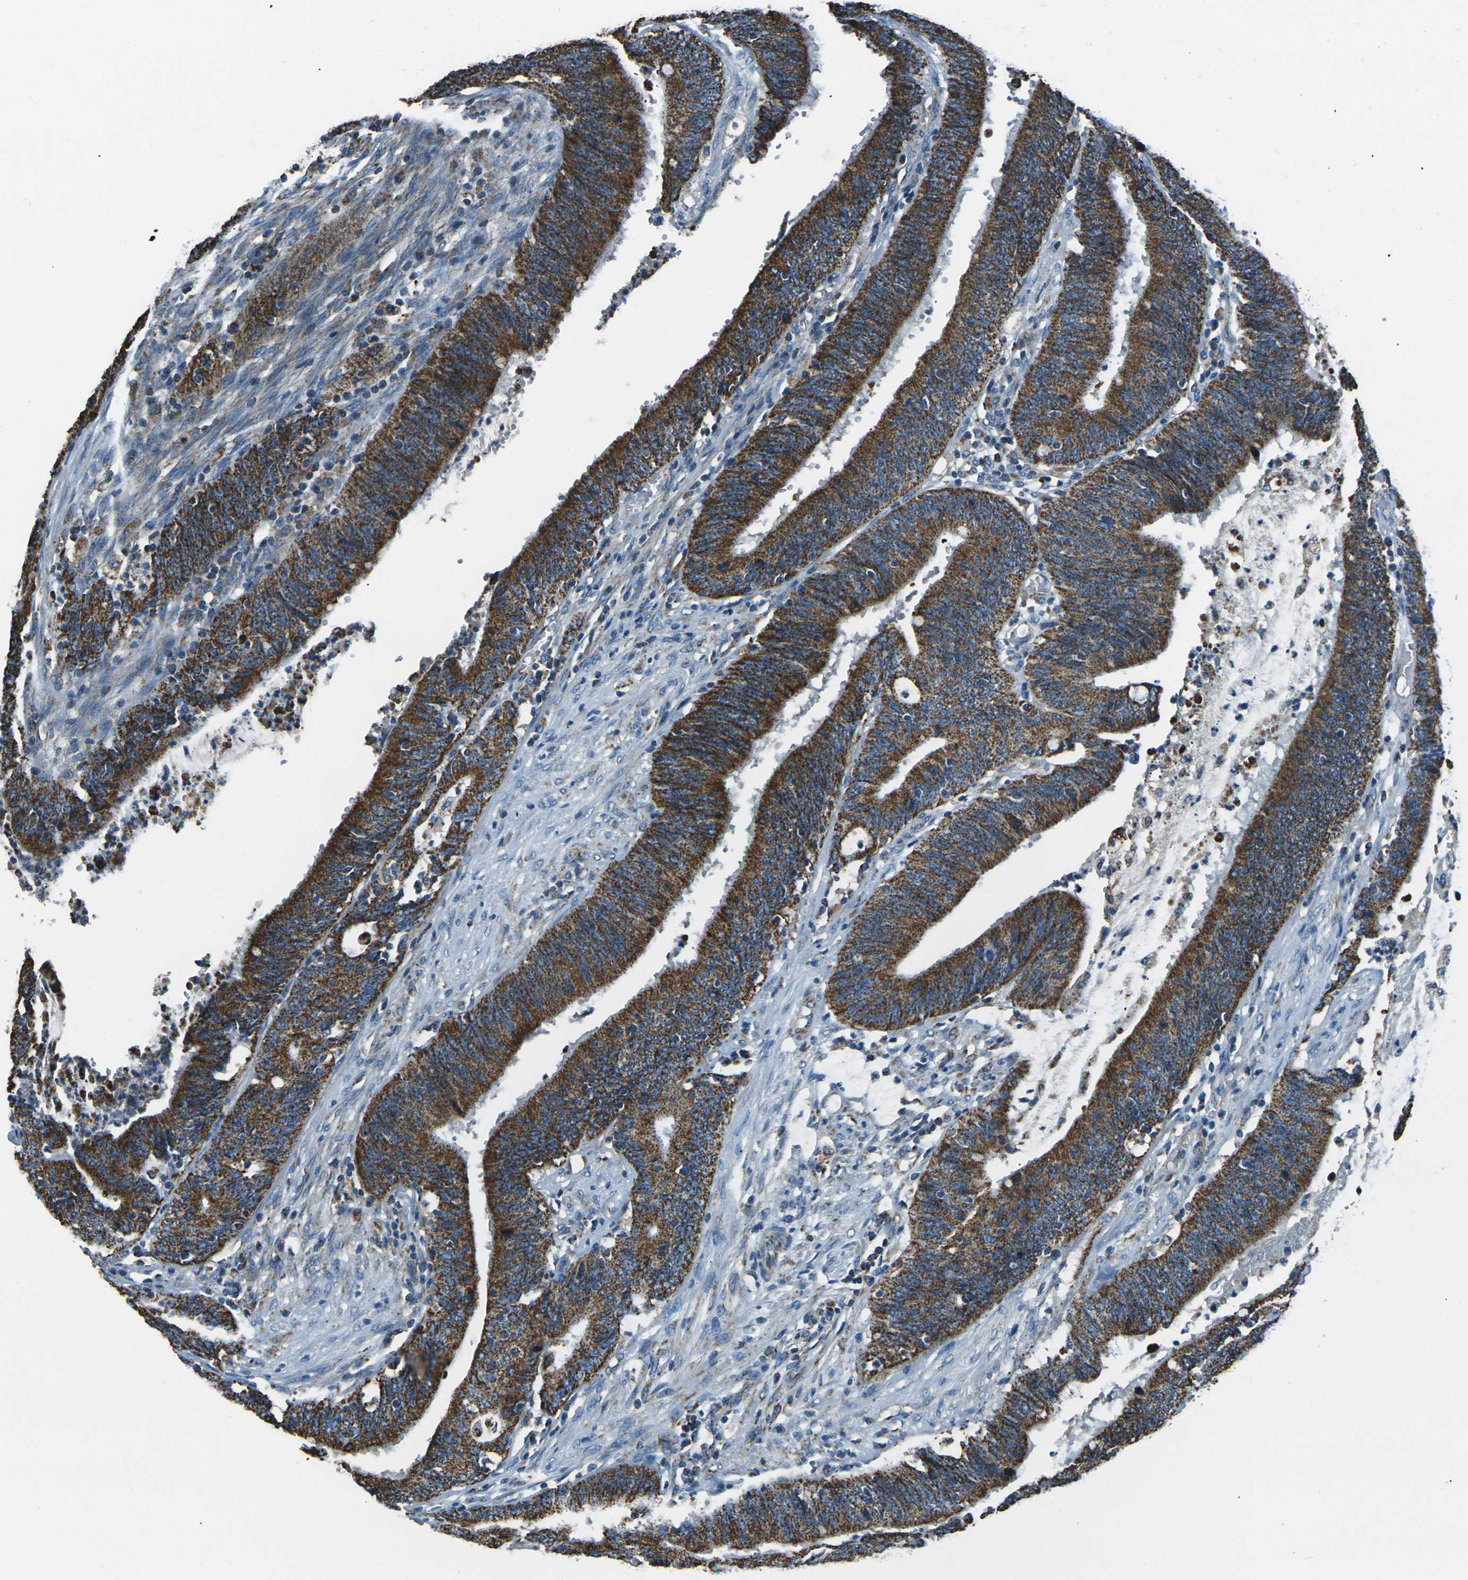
{"staining": {"intensity": "strong", "quantity": ">75%", "location": "cytoplasmic/membranous"}, "tissue": "colorectal cancer", "cell_type": "Tumor cells", "image_type": "cancer", "snomed": [{"axis": "morphology", "description": "Adenocarcinoma, NOS"}, {"axis": "topography", "description": "Rectum"}], "caption": "A high amount of strong cytoplasmic/membranous positivity is appreciated in approximately >75% of tumor cells in colorectal cancer tissue. (IHC, brightfield microscopy, high magnification).", "gene": "IRF3", "patient": {"sex": "female", "age": 66}}